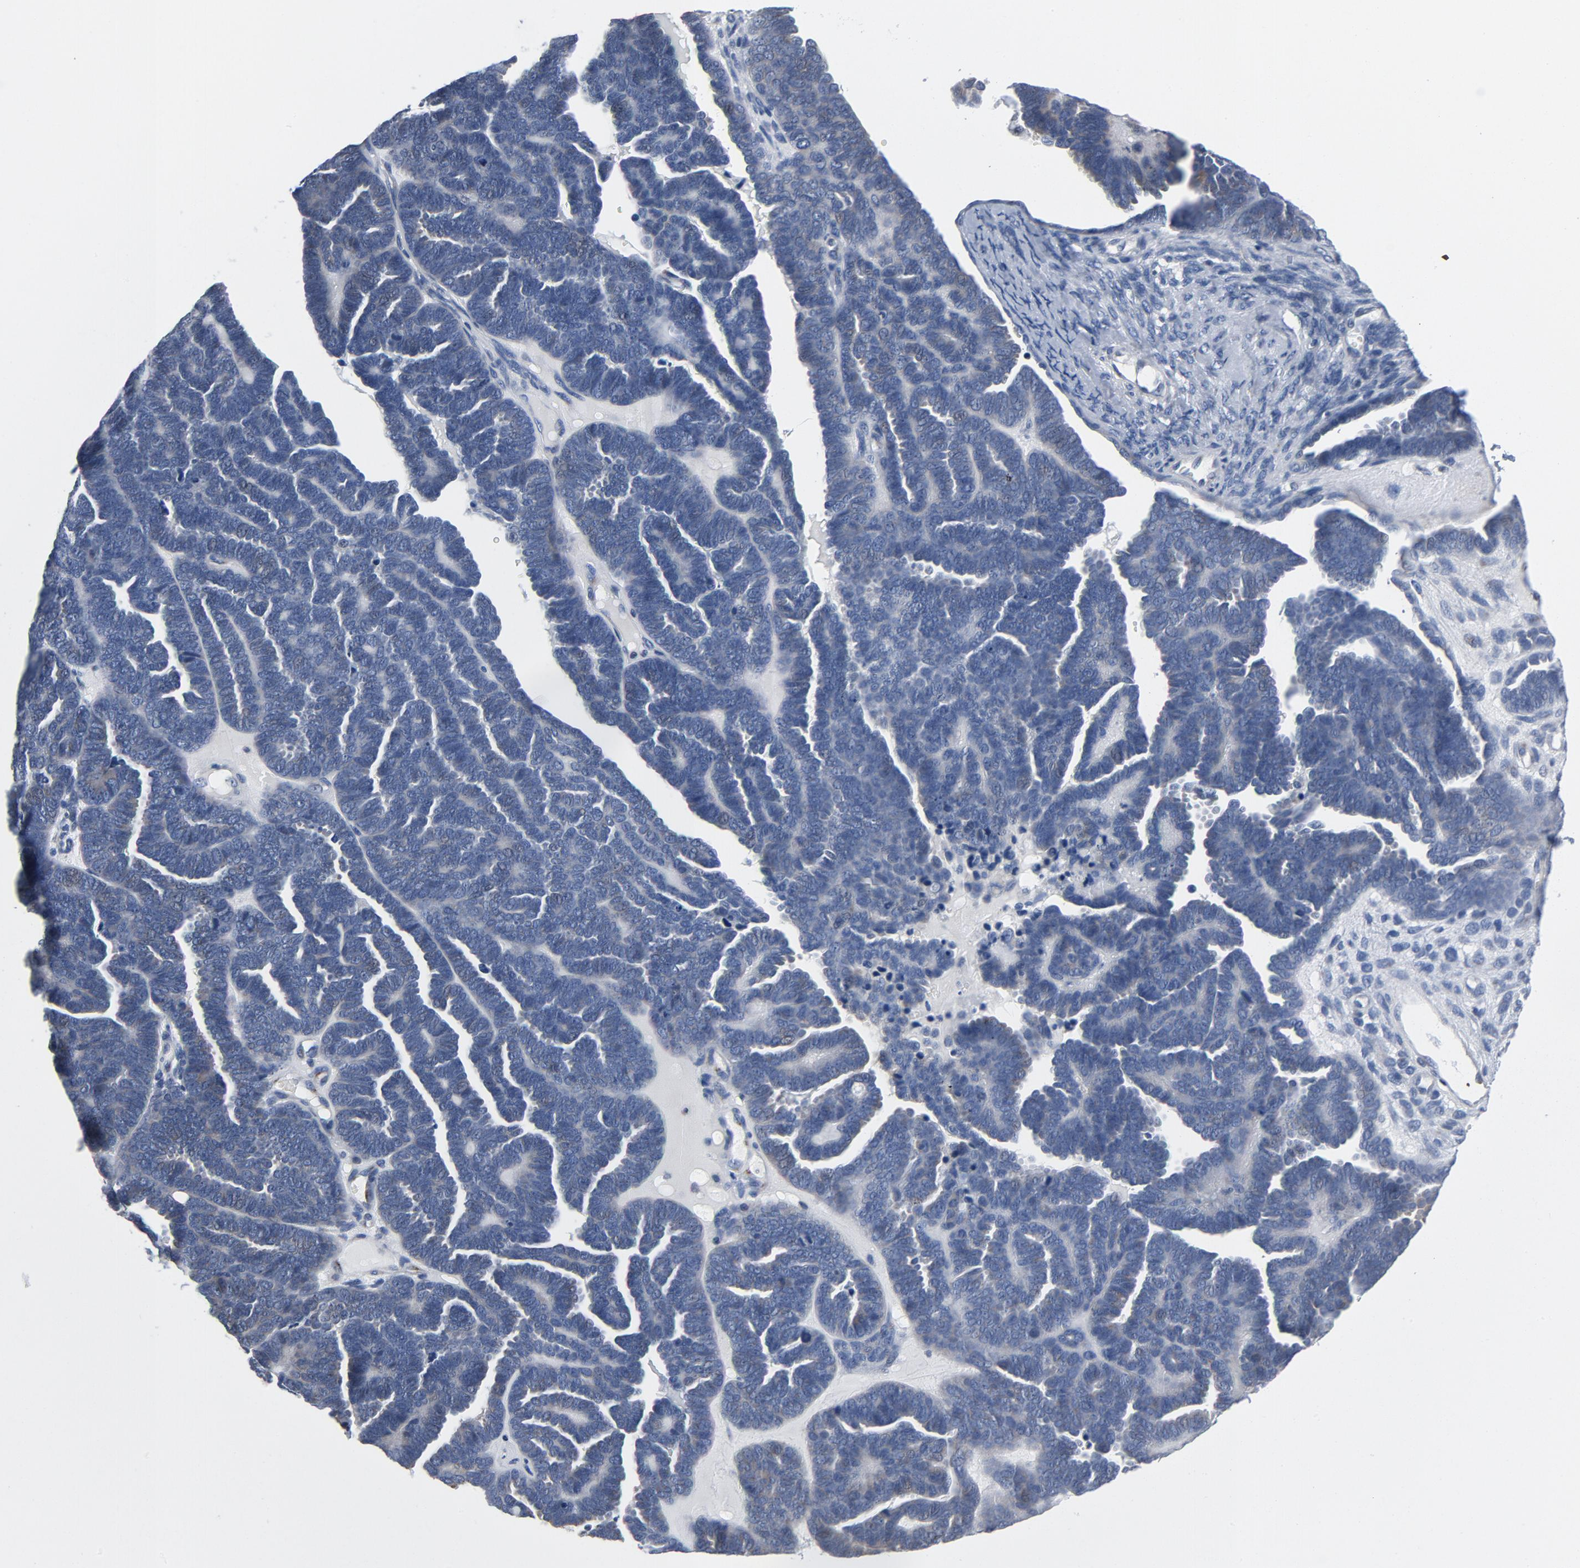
{"staining": {"intensity": "weak", "quantity": "<25%", "location": "cytoplasmic/membranous"}, "tissue": "endometrial cancer", "cell_type": "Tumor cells", "image_type": "cancer", "snomed": [{"axis": "morphology", "description": "Neoplasm, malignant, NOS"}, {"axis": "topography", "description": "Endometrium"}], "caption": "High power microscopy histopathology image of an immunohistochemistry (IHC) image of endometrial cancer (malignant neoplasm), revealing no significant staining in tumor cells.", "gene": "YIPF6", "patient": {"sex": "female", "age": 74}}